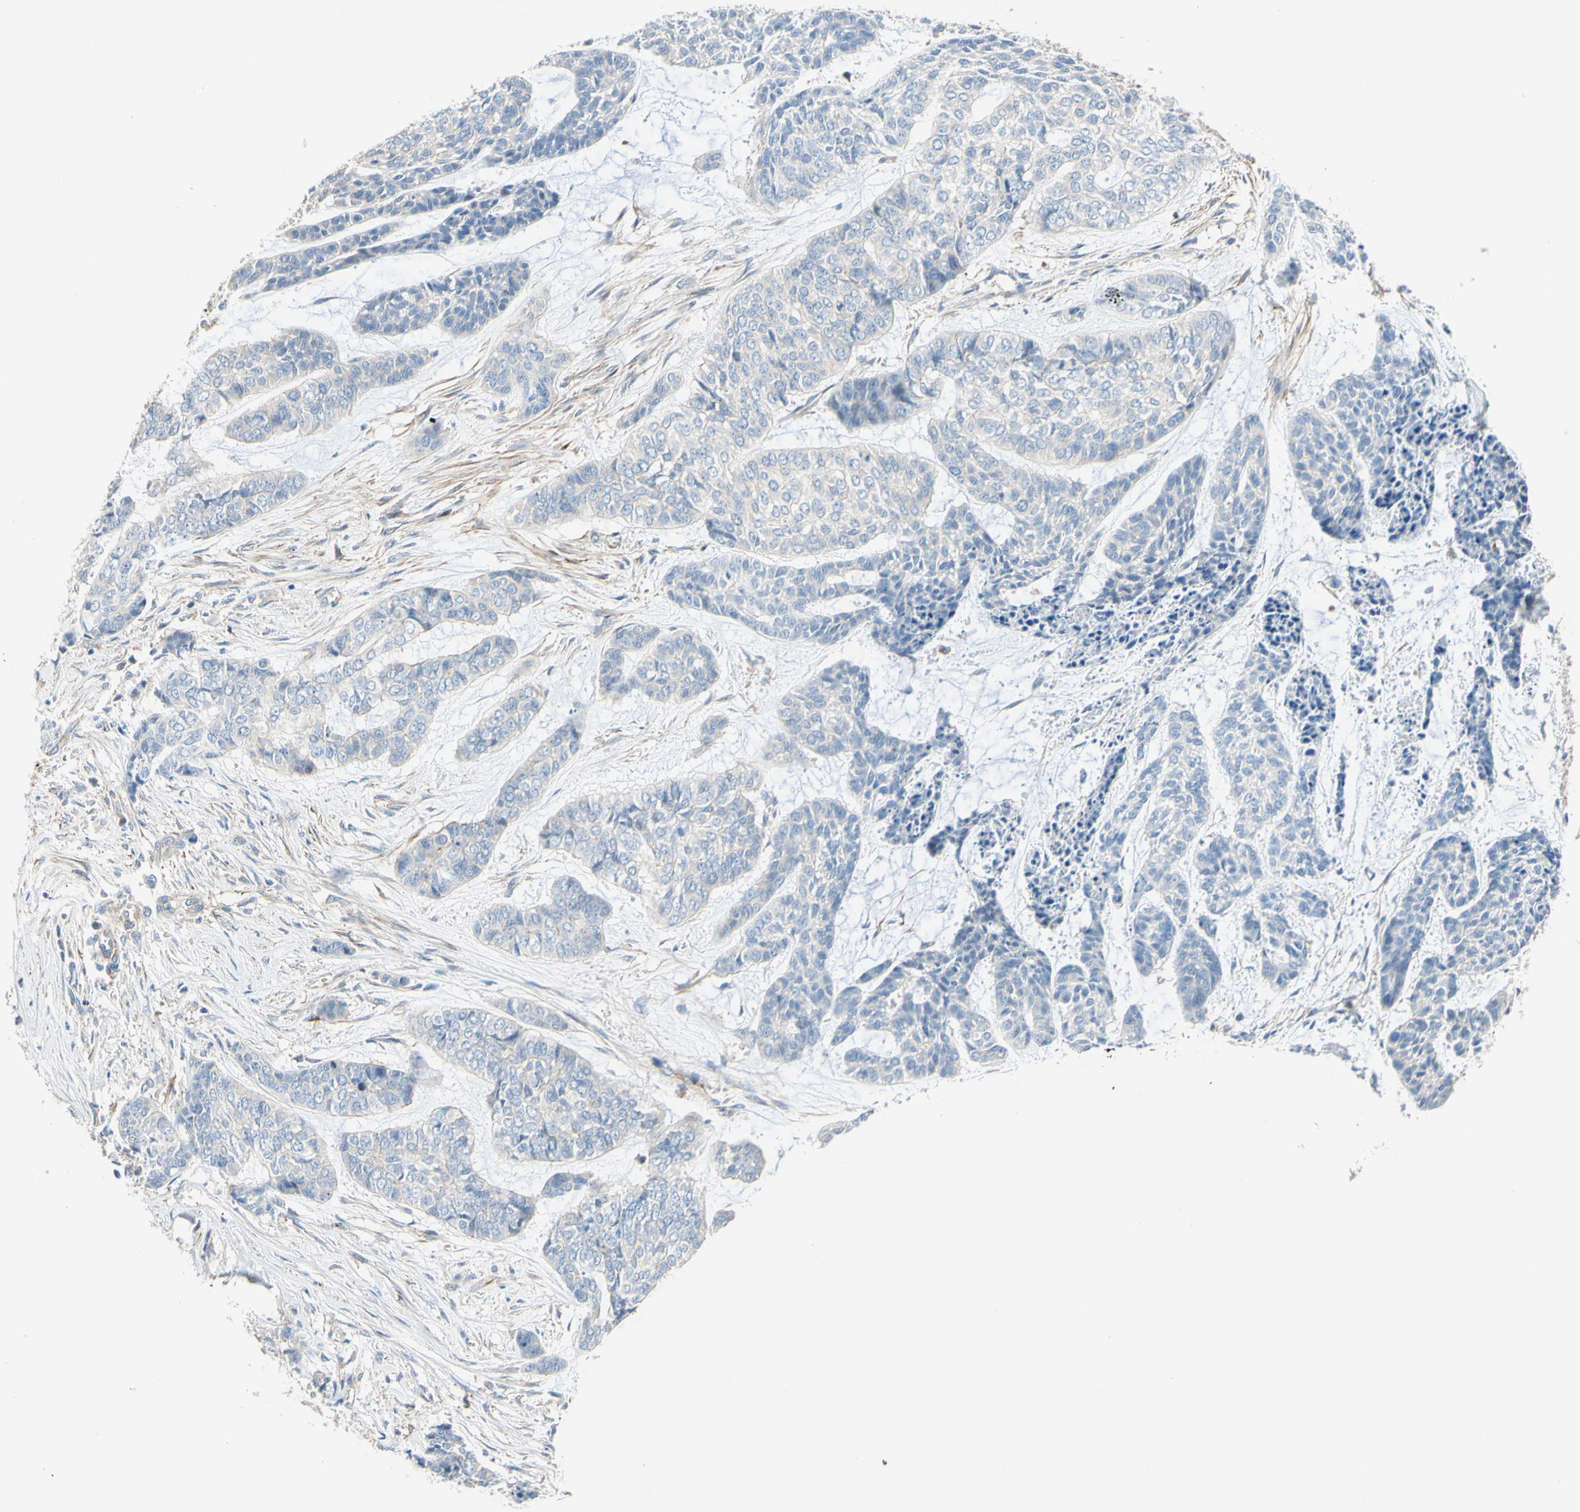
{"staining": {"intensity": "negative", "quantity": "none", "location": "none"}, "tissue": "skin cancer", "cell_type": "Tumor cells", "image_type": "cancer", "snomed": [{"axis": "morphology", "description": "Basal cell carcinoma"}, {"axis": "topography", "description": "Skin"}], "caption": "Tumor cells are negative for brown protein staining in skin basal cell carcinoma. (DAB IHC with hematoxylin counter stain).", "gene": "SEMA4C", "patient": {"sex": "female", "age": 64}}